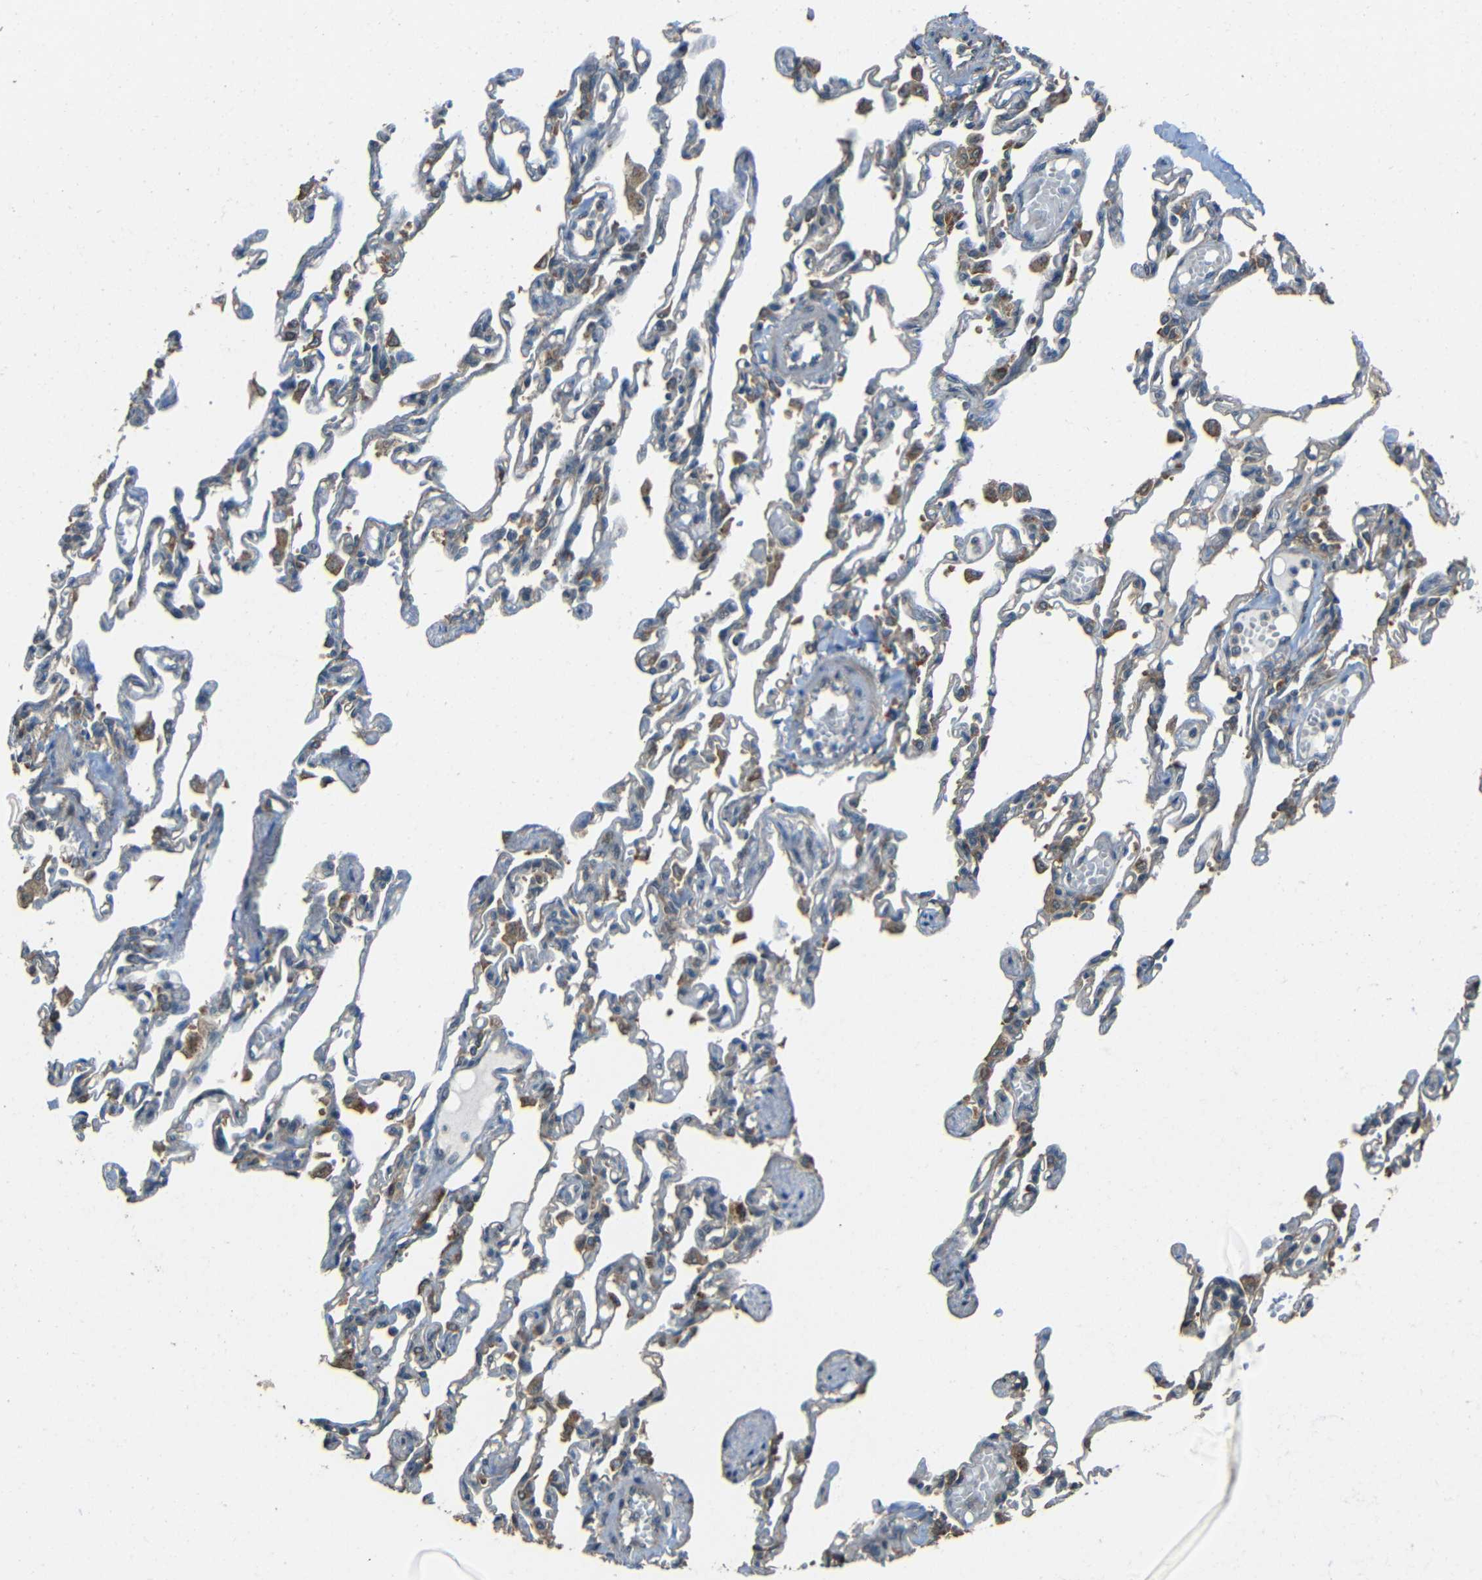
{"staining": {"intensity": "moderate", "quantity": "25%-75%", "location": "cytoplasmic/membranous"}, "tissue": "lung", "cell_type": "Alveolar cells", "image_type": "normal", "snomed": [{"axis": "morphology", "description": "Normal tissue, NOS"}, {"axis": "topography", "description": "Lung"}], "caption": "This photomicrograph displays benign lung stained with IHC to label a protein in brown. The cytoplasmic/membranous of alveolar cells show moderate positivity for the protein. Nuclei are counter-stained blue.", "gene": "ACACA", "patient": {"sex": "male", "age": 21}}